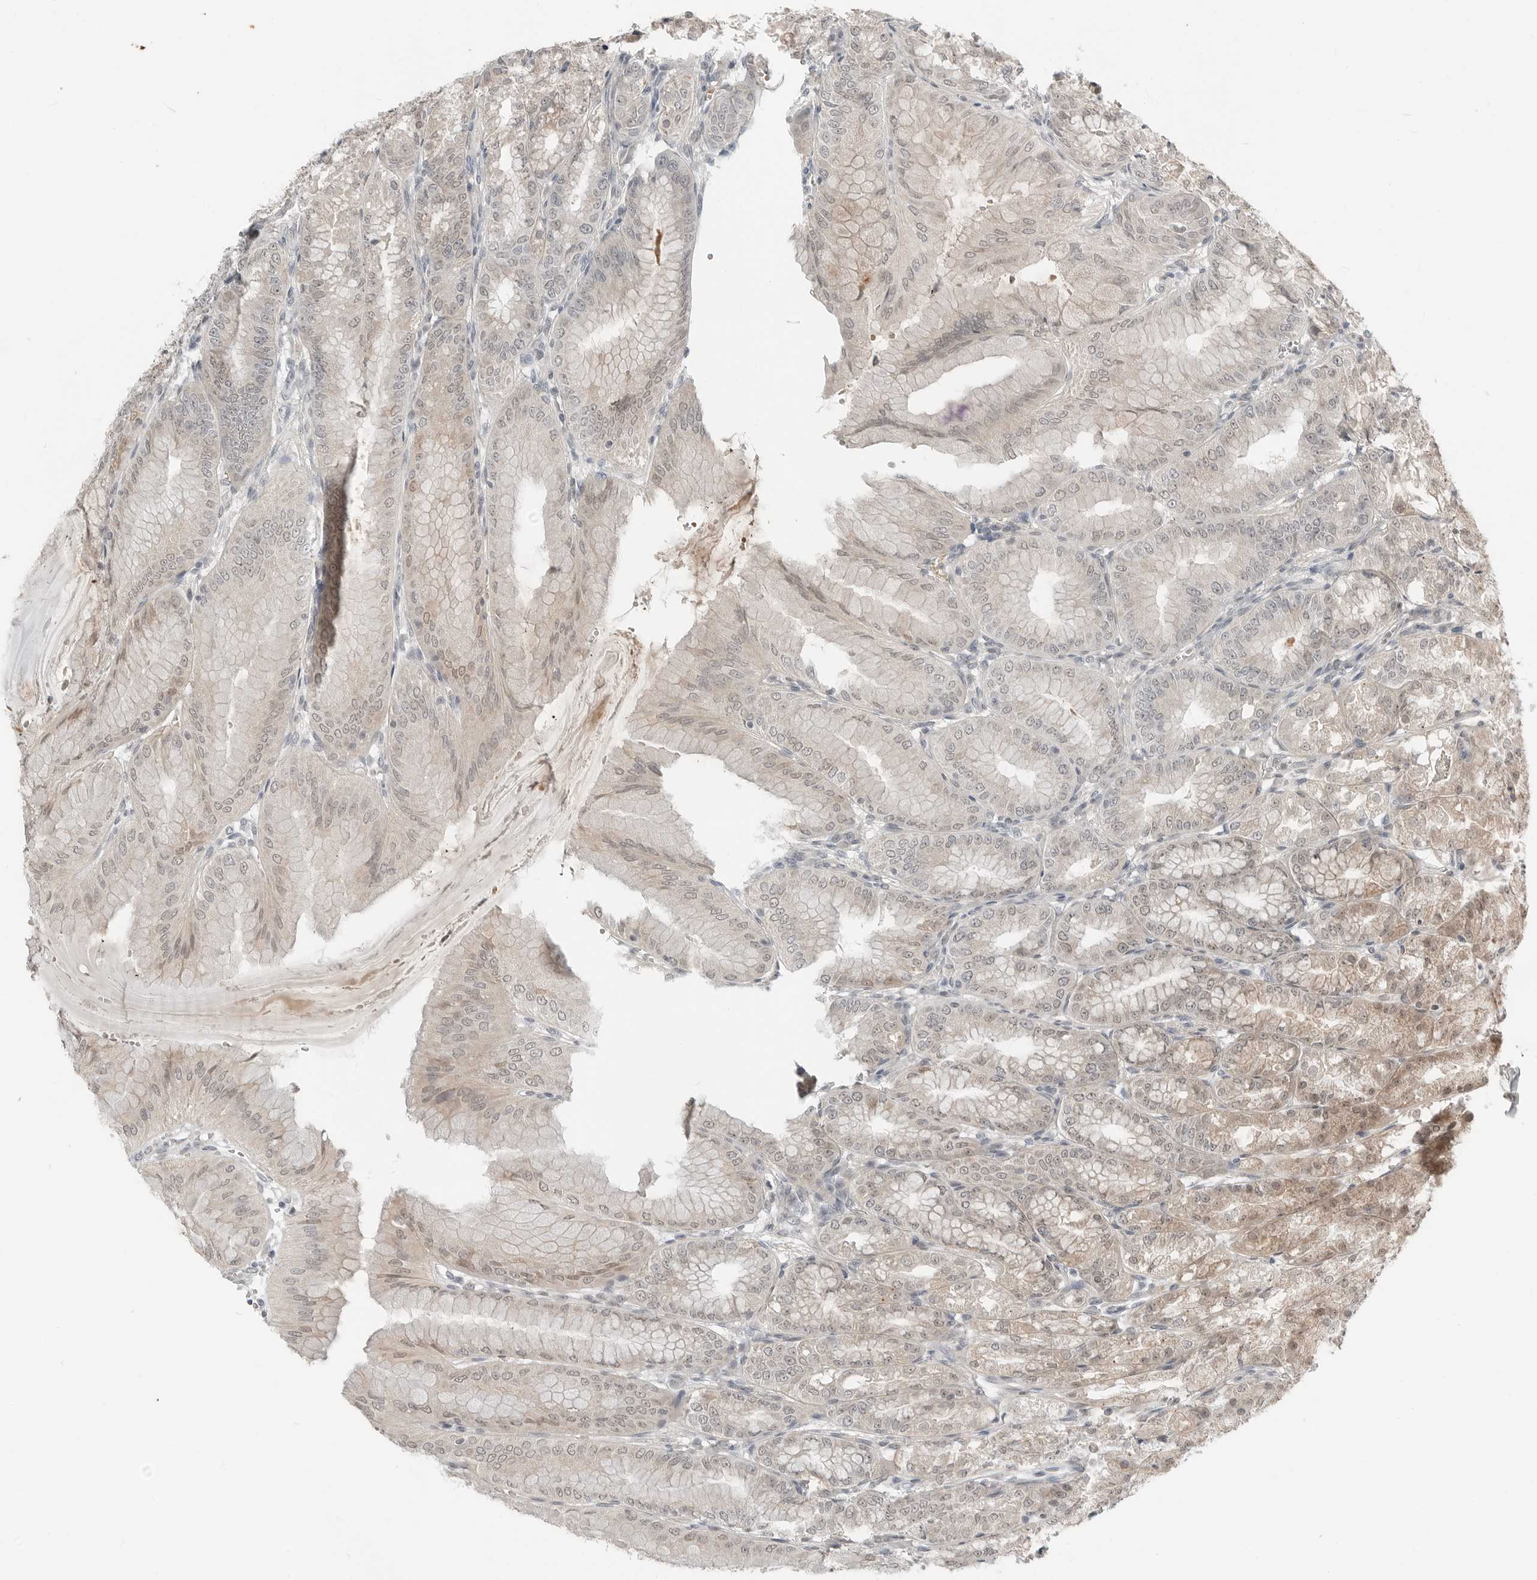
{"staining": {"intensity": "weak", "quantity": "25%-75%", "location": "cytoplasmic/membranous,nuclear"}, "tissue": "stomach", "cell_type": "Glandular cells", "image_type": "normal", "snomed": [{"axis": "morphology", "description": "Normal tissue, NOS"}, {"axis": "topography", "description": "Stomach, lower"}], "caption": "This is an image of IHC staining of benign stomach, which shows weak staining in the cytoplasmic/membranous,nuclear of glandular cells.", "gene": "FCRLB", "patient": {"sex": "male", "age": 71}}